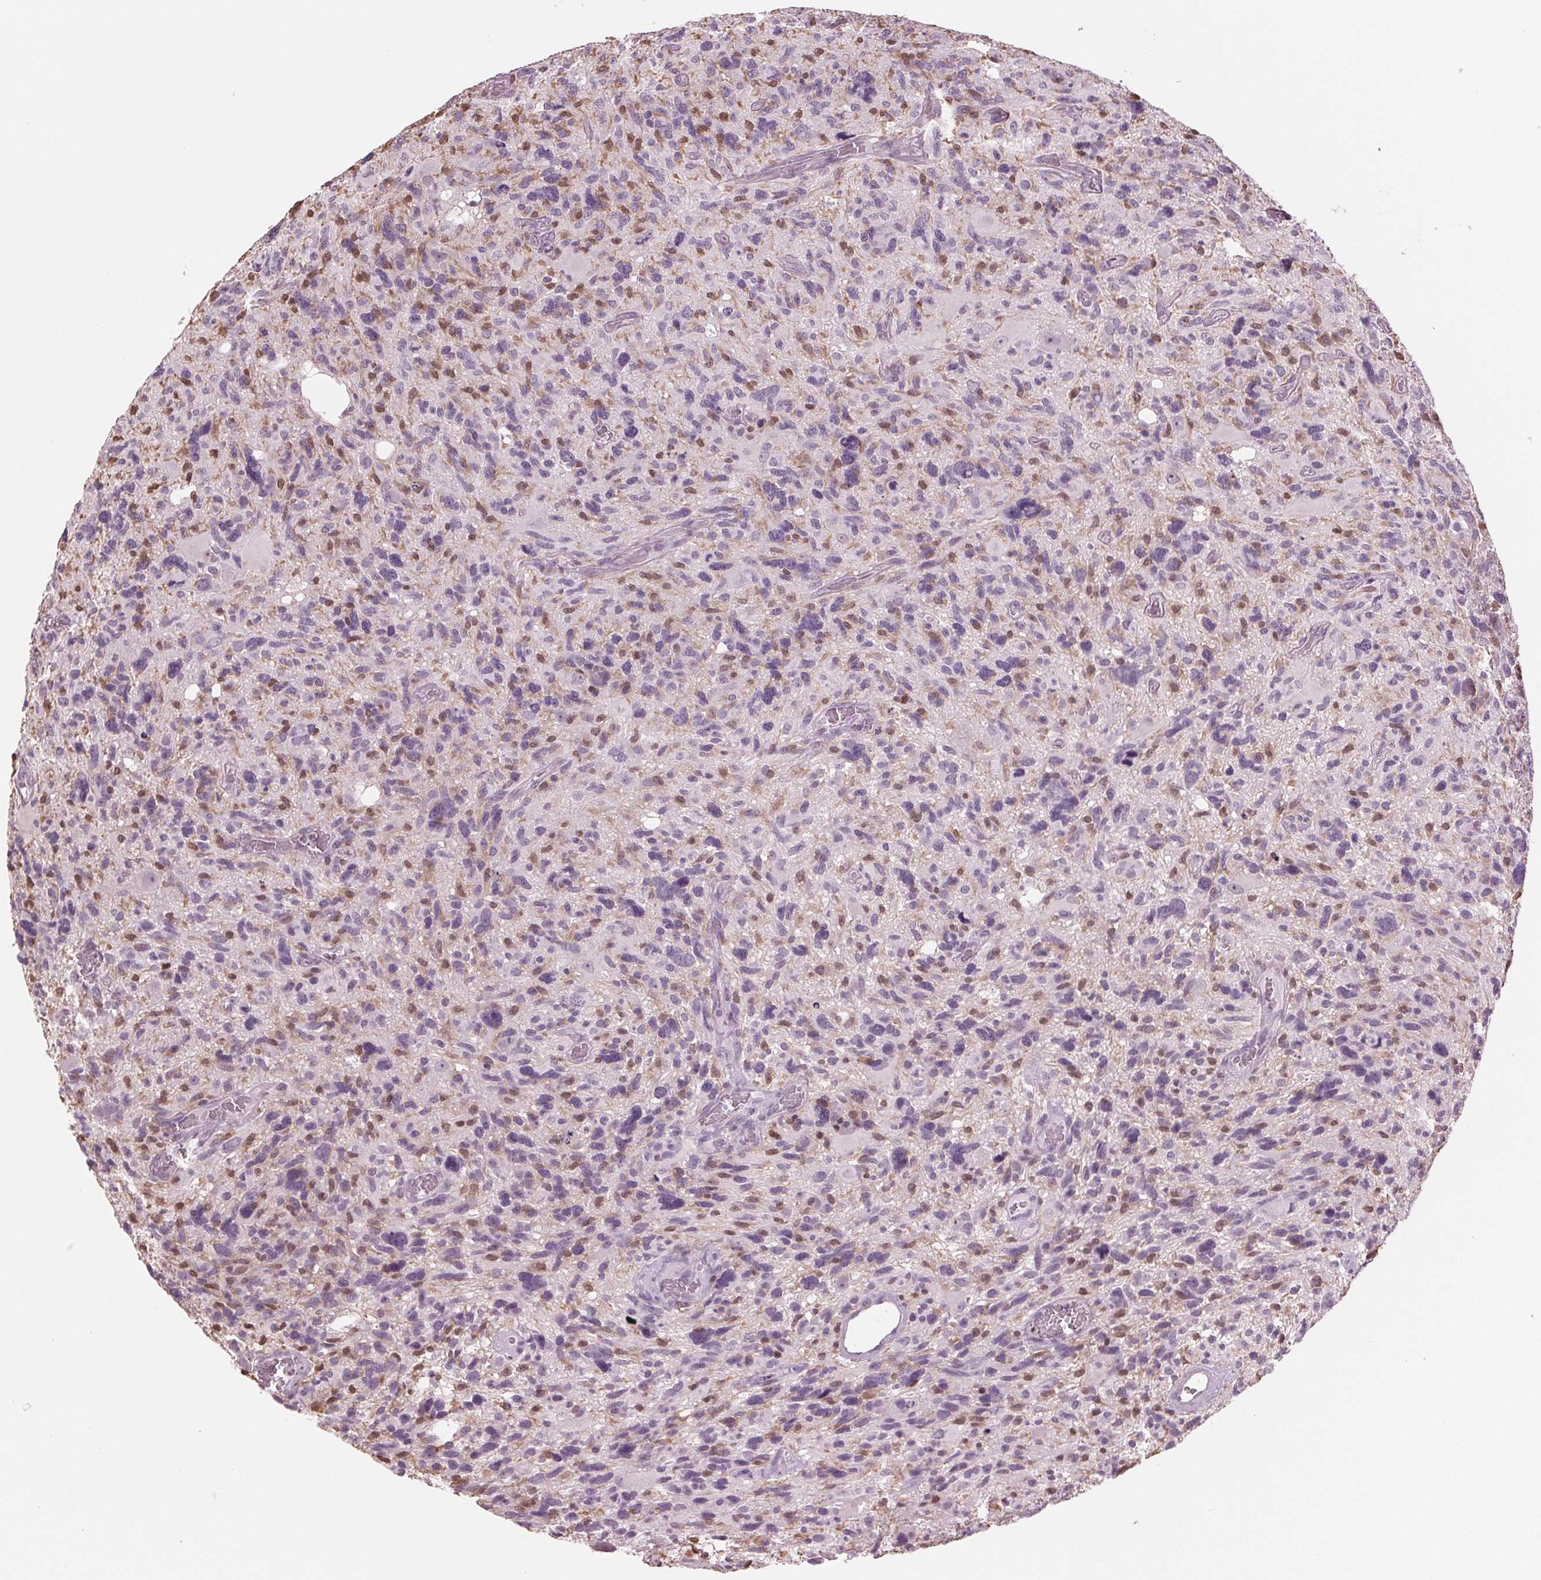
{"staining": {"intensity": "negative", "quantity": "none", "location": "none"}, "tissue": "glioma", "cell_type": "Tumor cells", "image_type": "cancer", "snomed": [{"axis": "morphology", "description": "Glioma, malignant, High grade"}, {"axis": "topography", "description": "Brain"}], "caption": "IHC photomicrograph of neoplastic tissue: human high-grade glioma (malignant) stained with DAB (3,3'-diaminobenzidine) reveals no significant protein positivity in tumor cells.", "gene": "BTLA", "patient": {"sex": "male", "age": 49}}